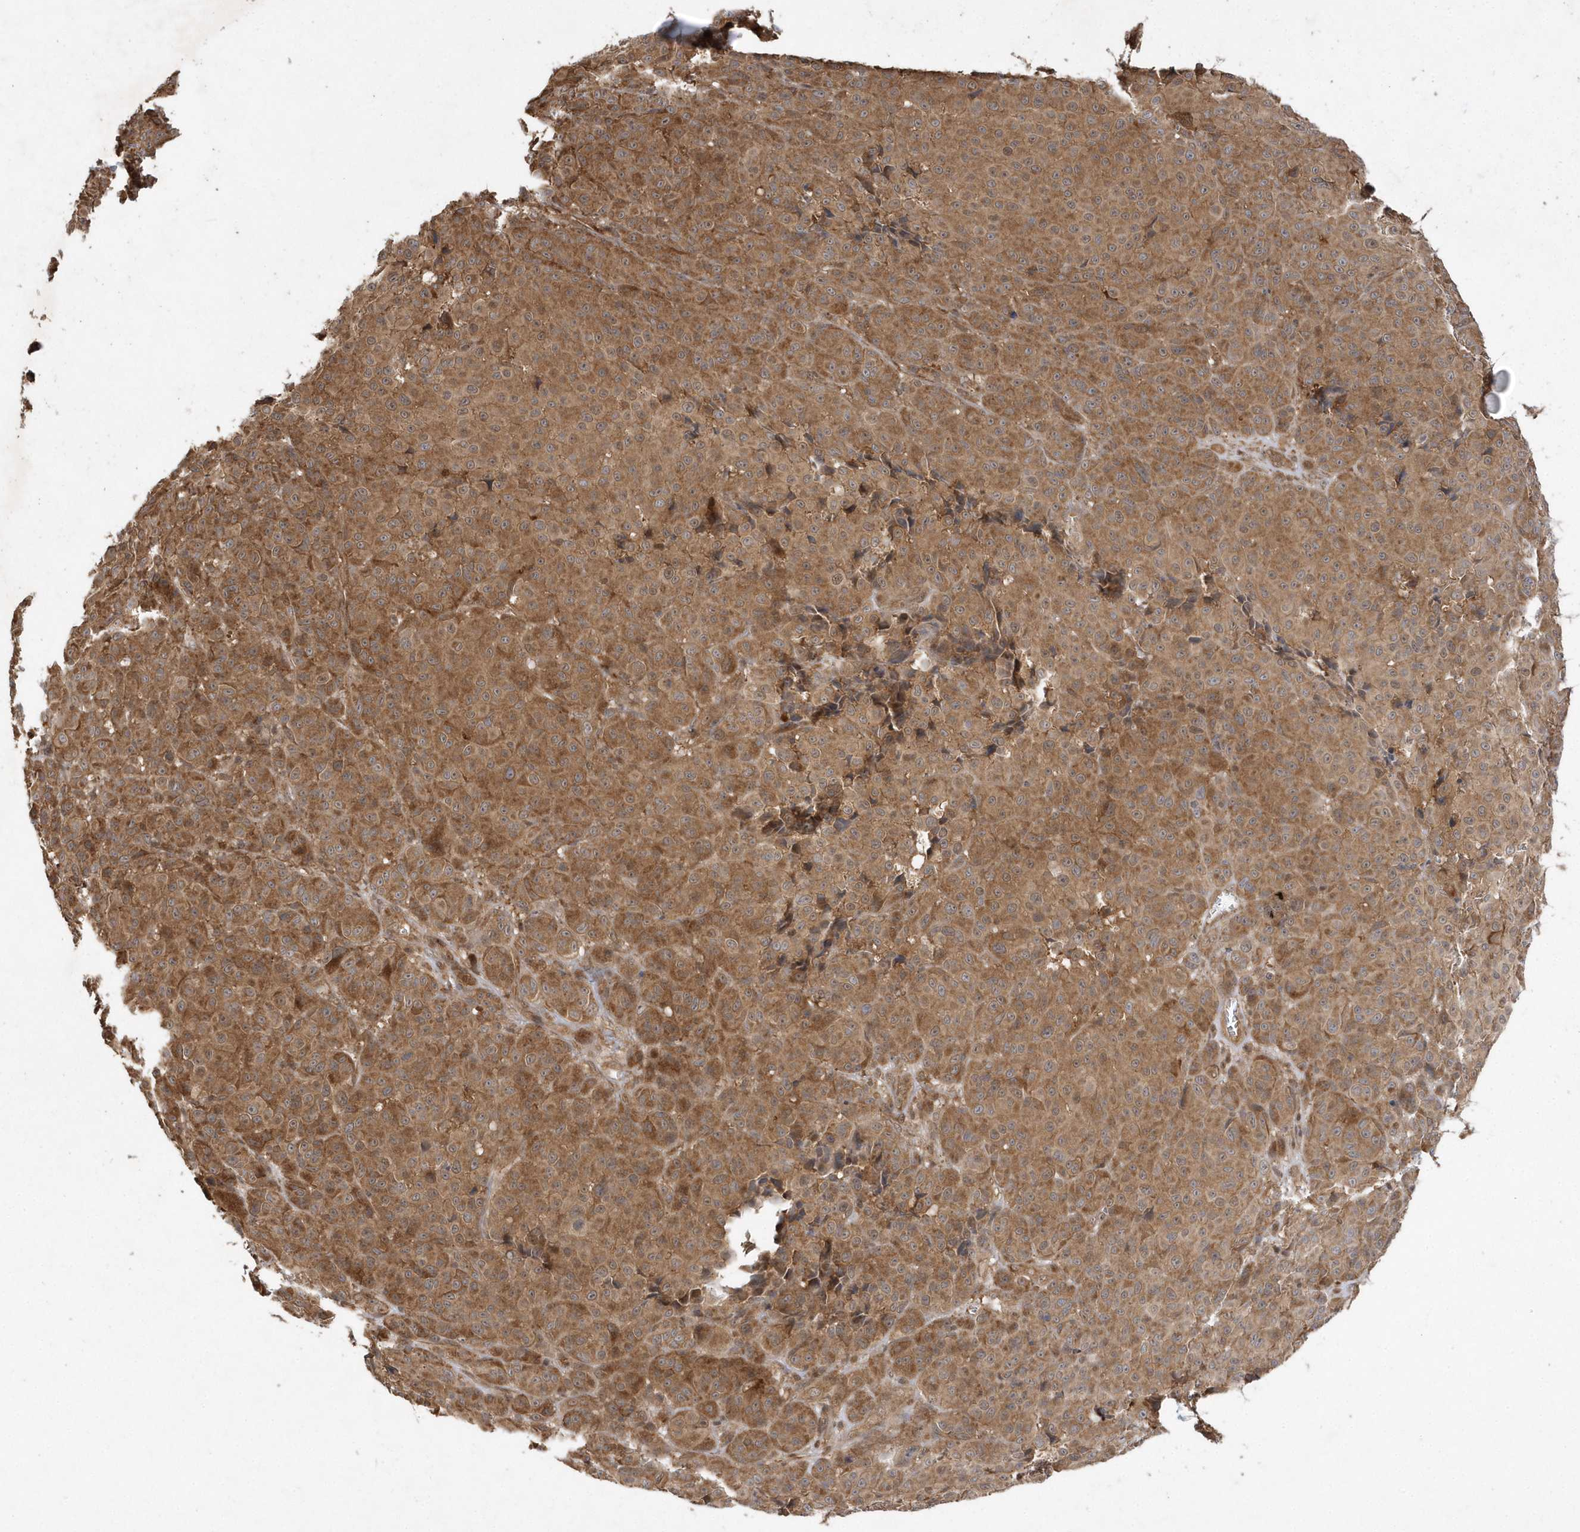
{"staining": {"intensity": "moderate", "quantity": ">75%", "location": "cytoplasmic/membranous"}, "tissue": "melanoma", "cell_type": "Tumor cells", "image_type": "cancer", "snomed": [{"axis": "morphology", "description": "Malignant melanoma, NOS"}, {"axis": "topography", "description": "Skin"}], "caption": "Human malignant melanoma stained with a brown dye reveals moderate cytoplasmic/membranous positive expression in about >75% of tumor cells.", "gene": "GFM2", "patient": {"sex": "male", "age": 73}}